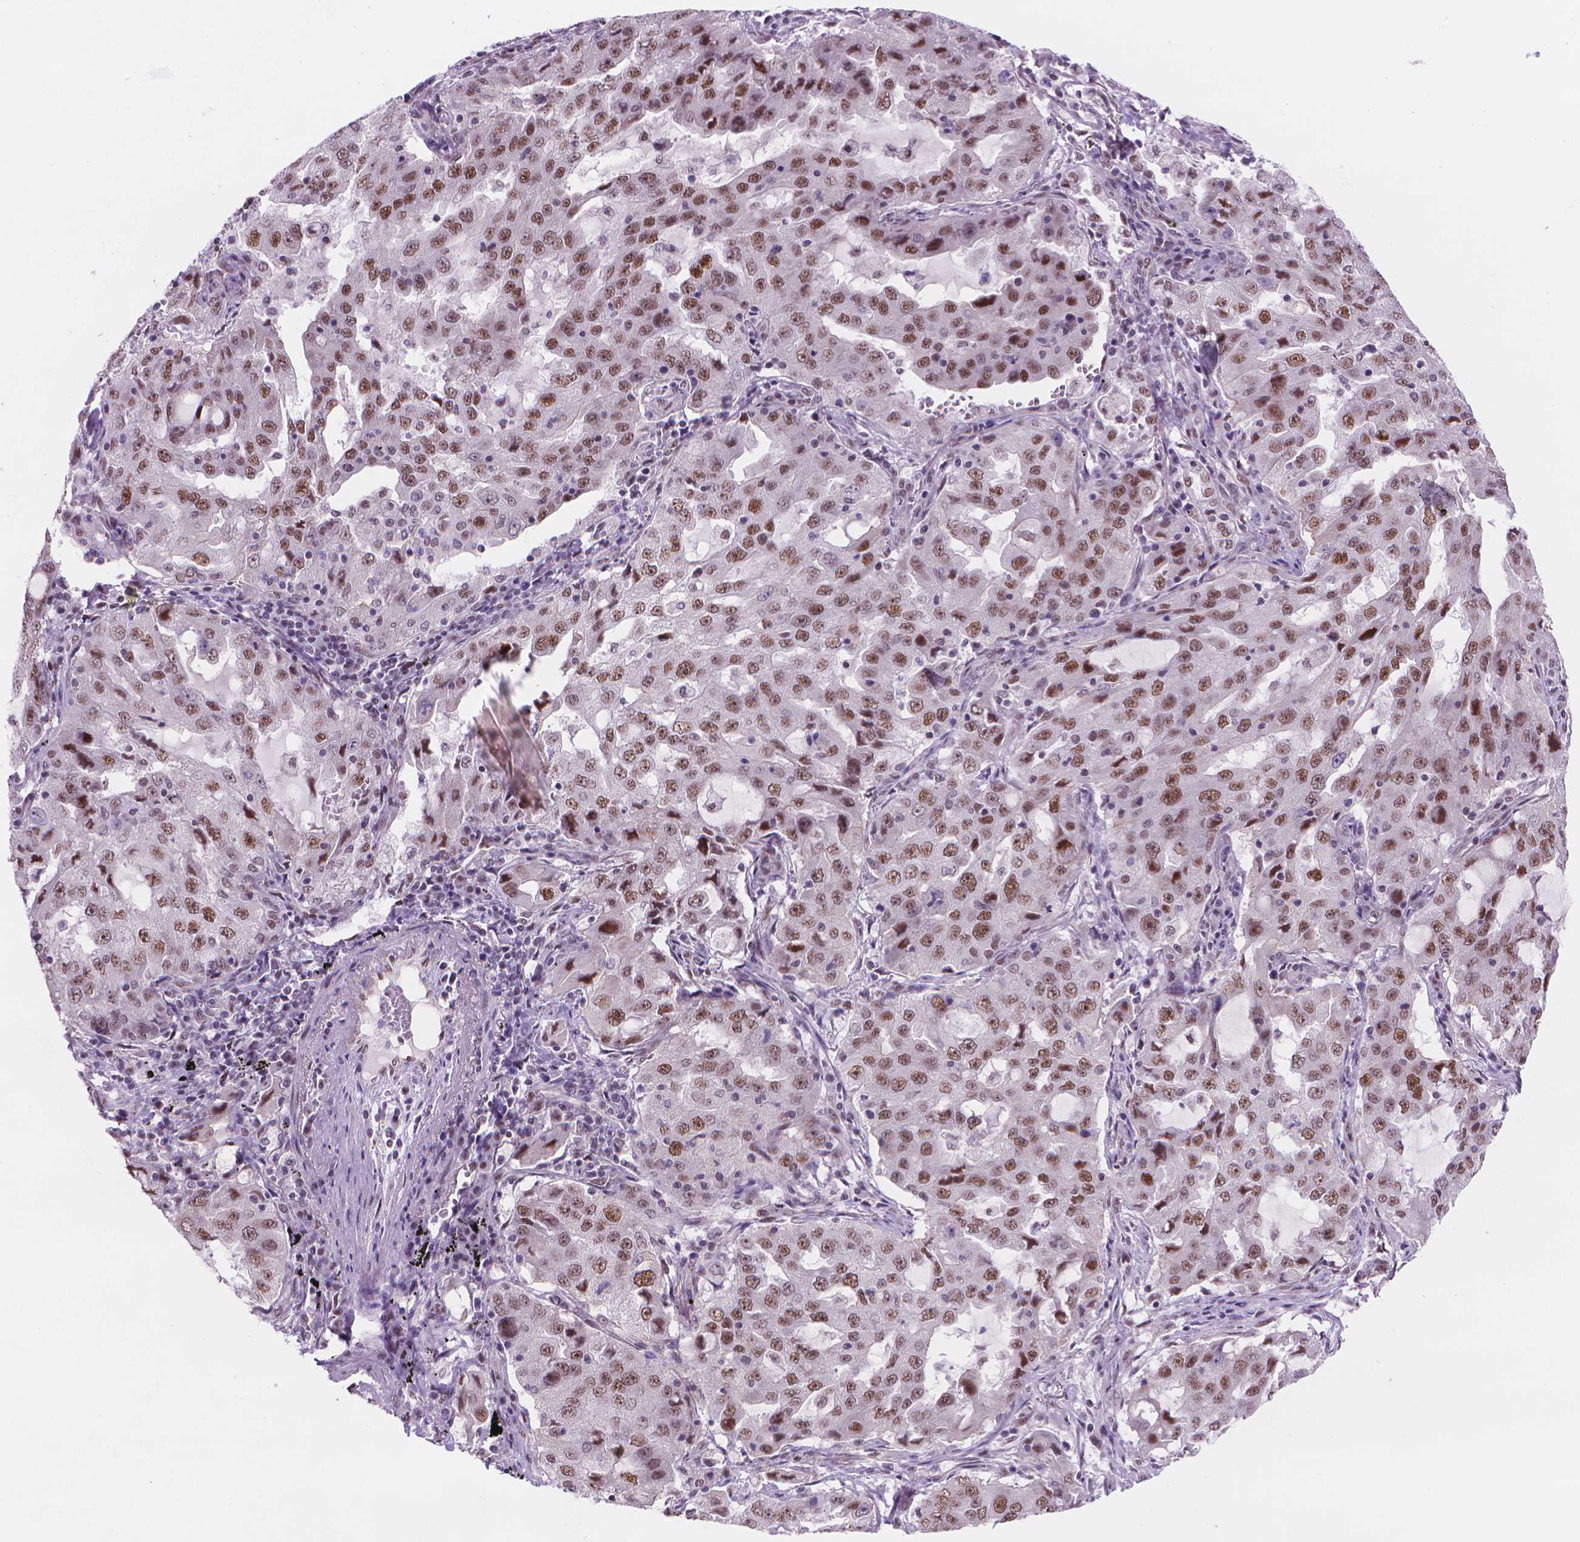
{"staining": {"intensity": "moderate", "quantity": ">75%", "location": "nuclear"}, "tissue": "lung cancer", "cell_type": "Tumor cells", "image_type": "cancer", "snomed": [{"axis": "morphology", "description": "Adenocarcinoma, NOS"}, {"axis": "topography", "description": "Lung"}], "caption": "Lung adenocarcinoma was stained to show a protein in brown. There is medium levels of moderate nuclear positivity in about >75% of tumor cells.", "gene": "POLR3D", "patient": {"sex": "female", "age": 61}}